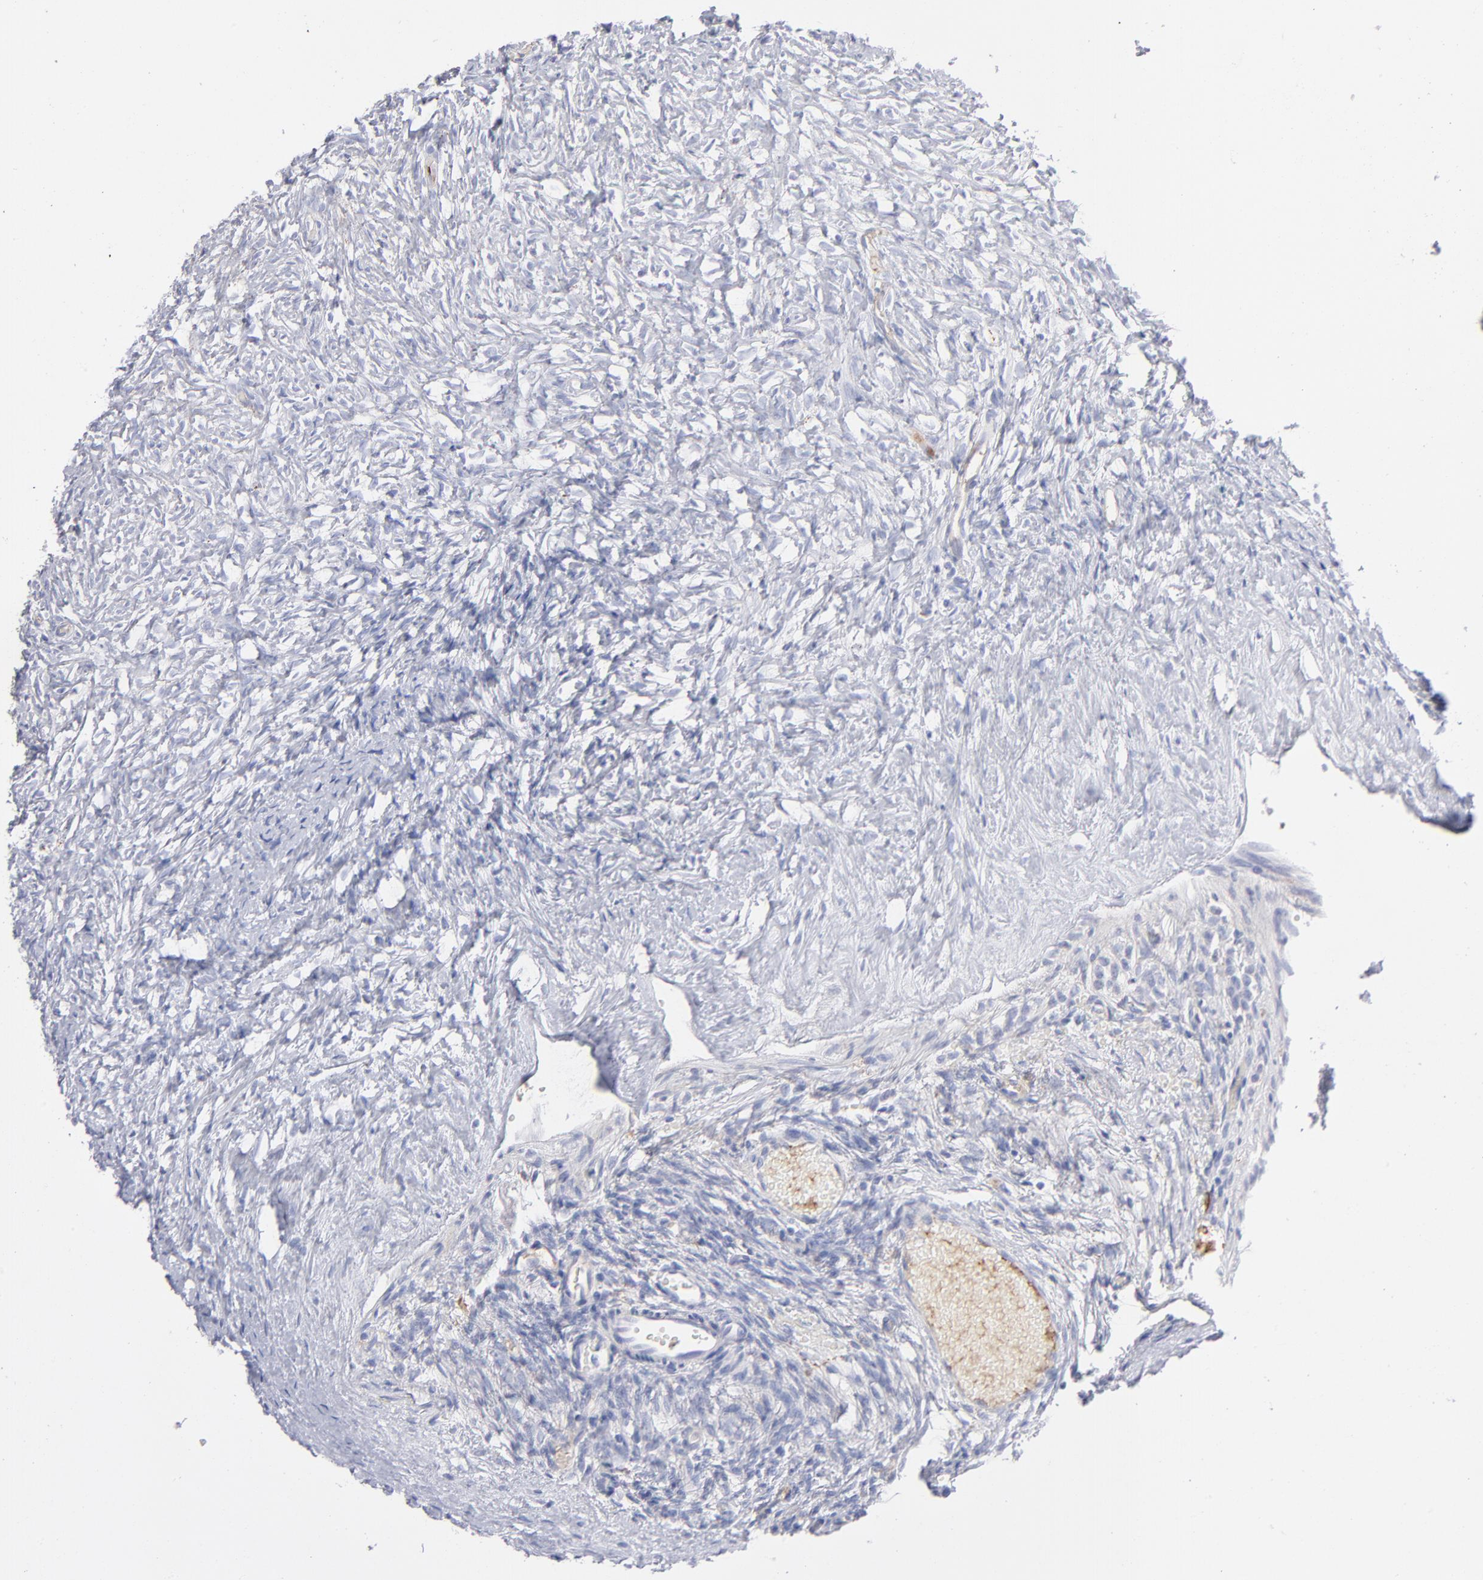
{"staining": {"intensity": "negative", "quantity": "none", "location": "none"}, "tissue": "ovary", "cell_type": "Ovarian stroma cells", "image_type": "normal", "snomed": [{"axis": "morphology", "description": "Normal tissue, NOS"}, {"axis": "topography", "description": "Ovary"}], "caption": "Immunohistochemistry photomicrograph of normal ovary stained for a protein (brown), which displays no staining in ovarian stroma cells.", "gene": "HP", "patient": {"sex": "female", "age": 35}}